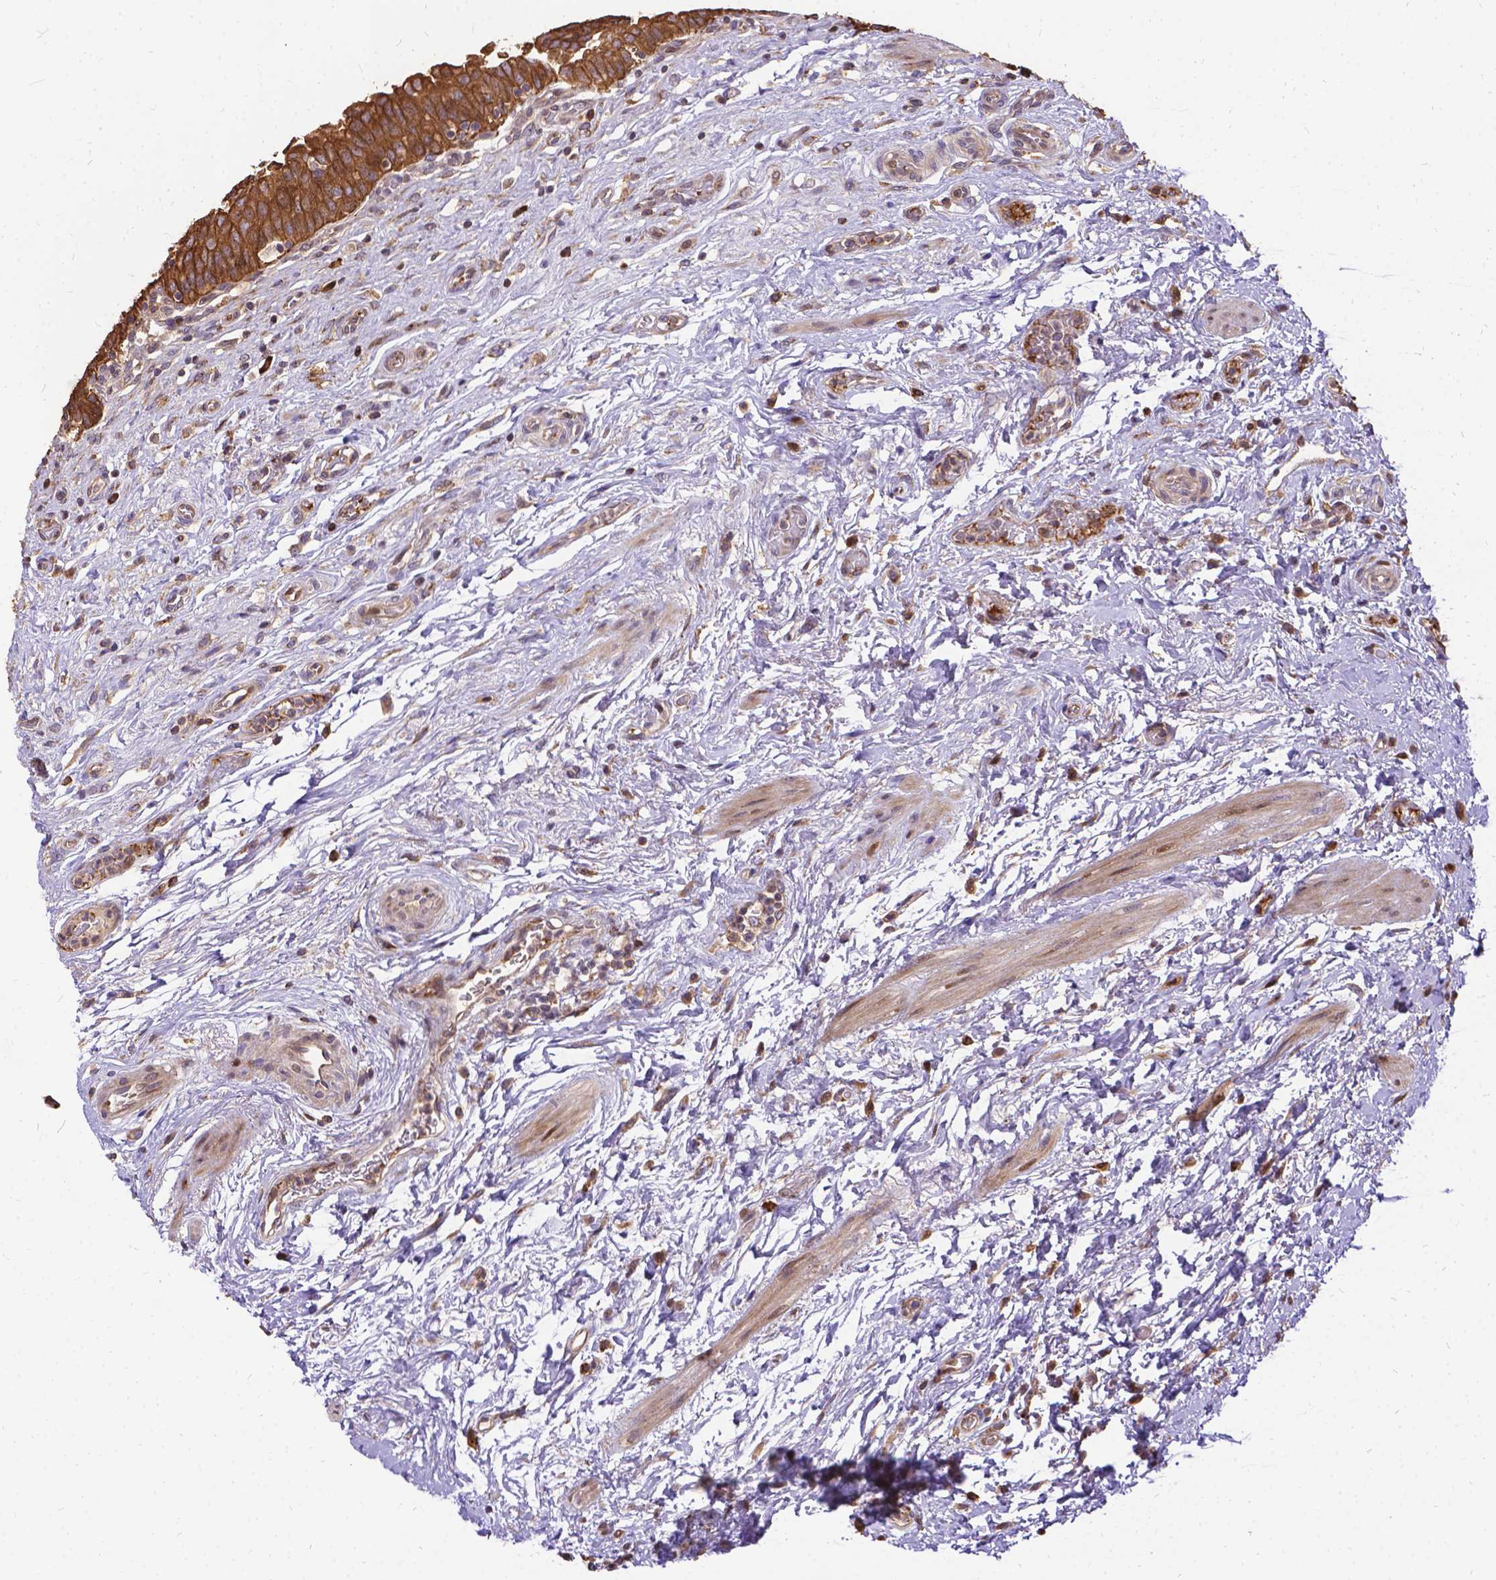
{"staining": {"intensity": "moderate", "quantity": ">75%", "location": "cytoplasmic/membranous"}, "tissue": "urinary bladder", "cell_type": "Urothelial cells", "image_type": "normal", "snomed": [{"axis": "morphology", "description": "Normal tissue, NOS"}, {"axis": "topography", "description": "Urinary bladder"}], "caption": "Moderate cytoplasmic/membranous protein positivity is present in about >75% of urothelial cells in urinary bladder. The staining was performed using DAB, with brown indicating positive protein expression. Nuclei are stained blue with hematoxylin.", "gene": "DENND6A", "patient": {"sex": "male", "age": 69}}